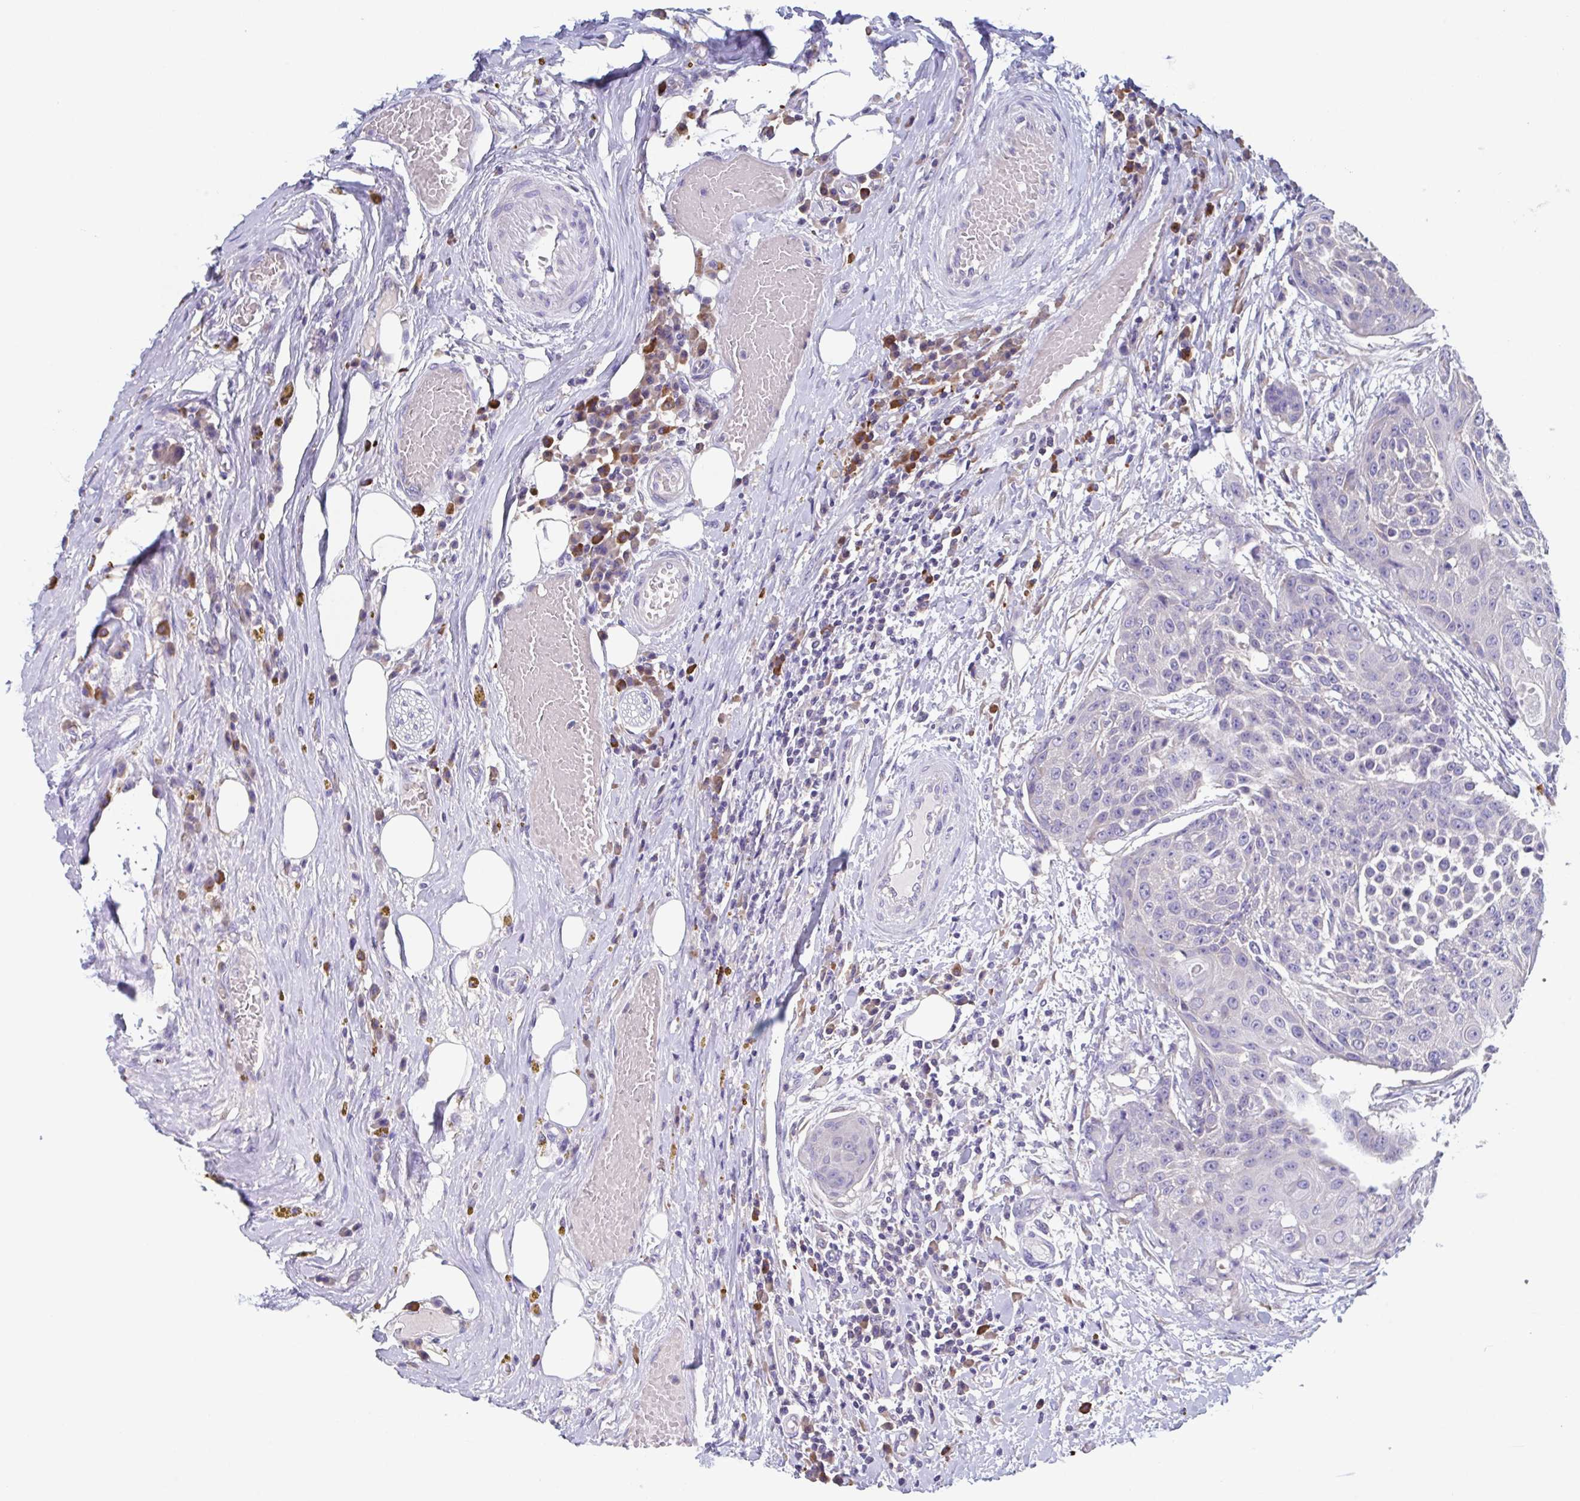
{"staining": {"intensity": "negative", "quantity": "none", "location": "none"}, "tissue": "urothelial cancer", "cell_type": "Tumor cells", "image_type": "cancer", "snomed": [{"axis": "morphology", "description": "Urothelial carcinoma, High grade"}, {"axis": "topography", "description": "Urinary bladder"}], "caption": "Immunohistochemical staining of human high-grade urothelial carcinoma shows no significant staining in tumor cells.", "gene": "LRRC58", "patient": {"sex": "female", "age": 63}}